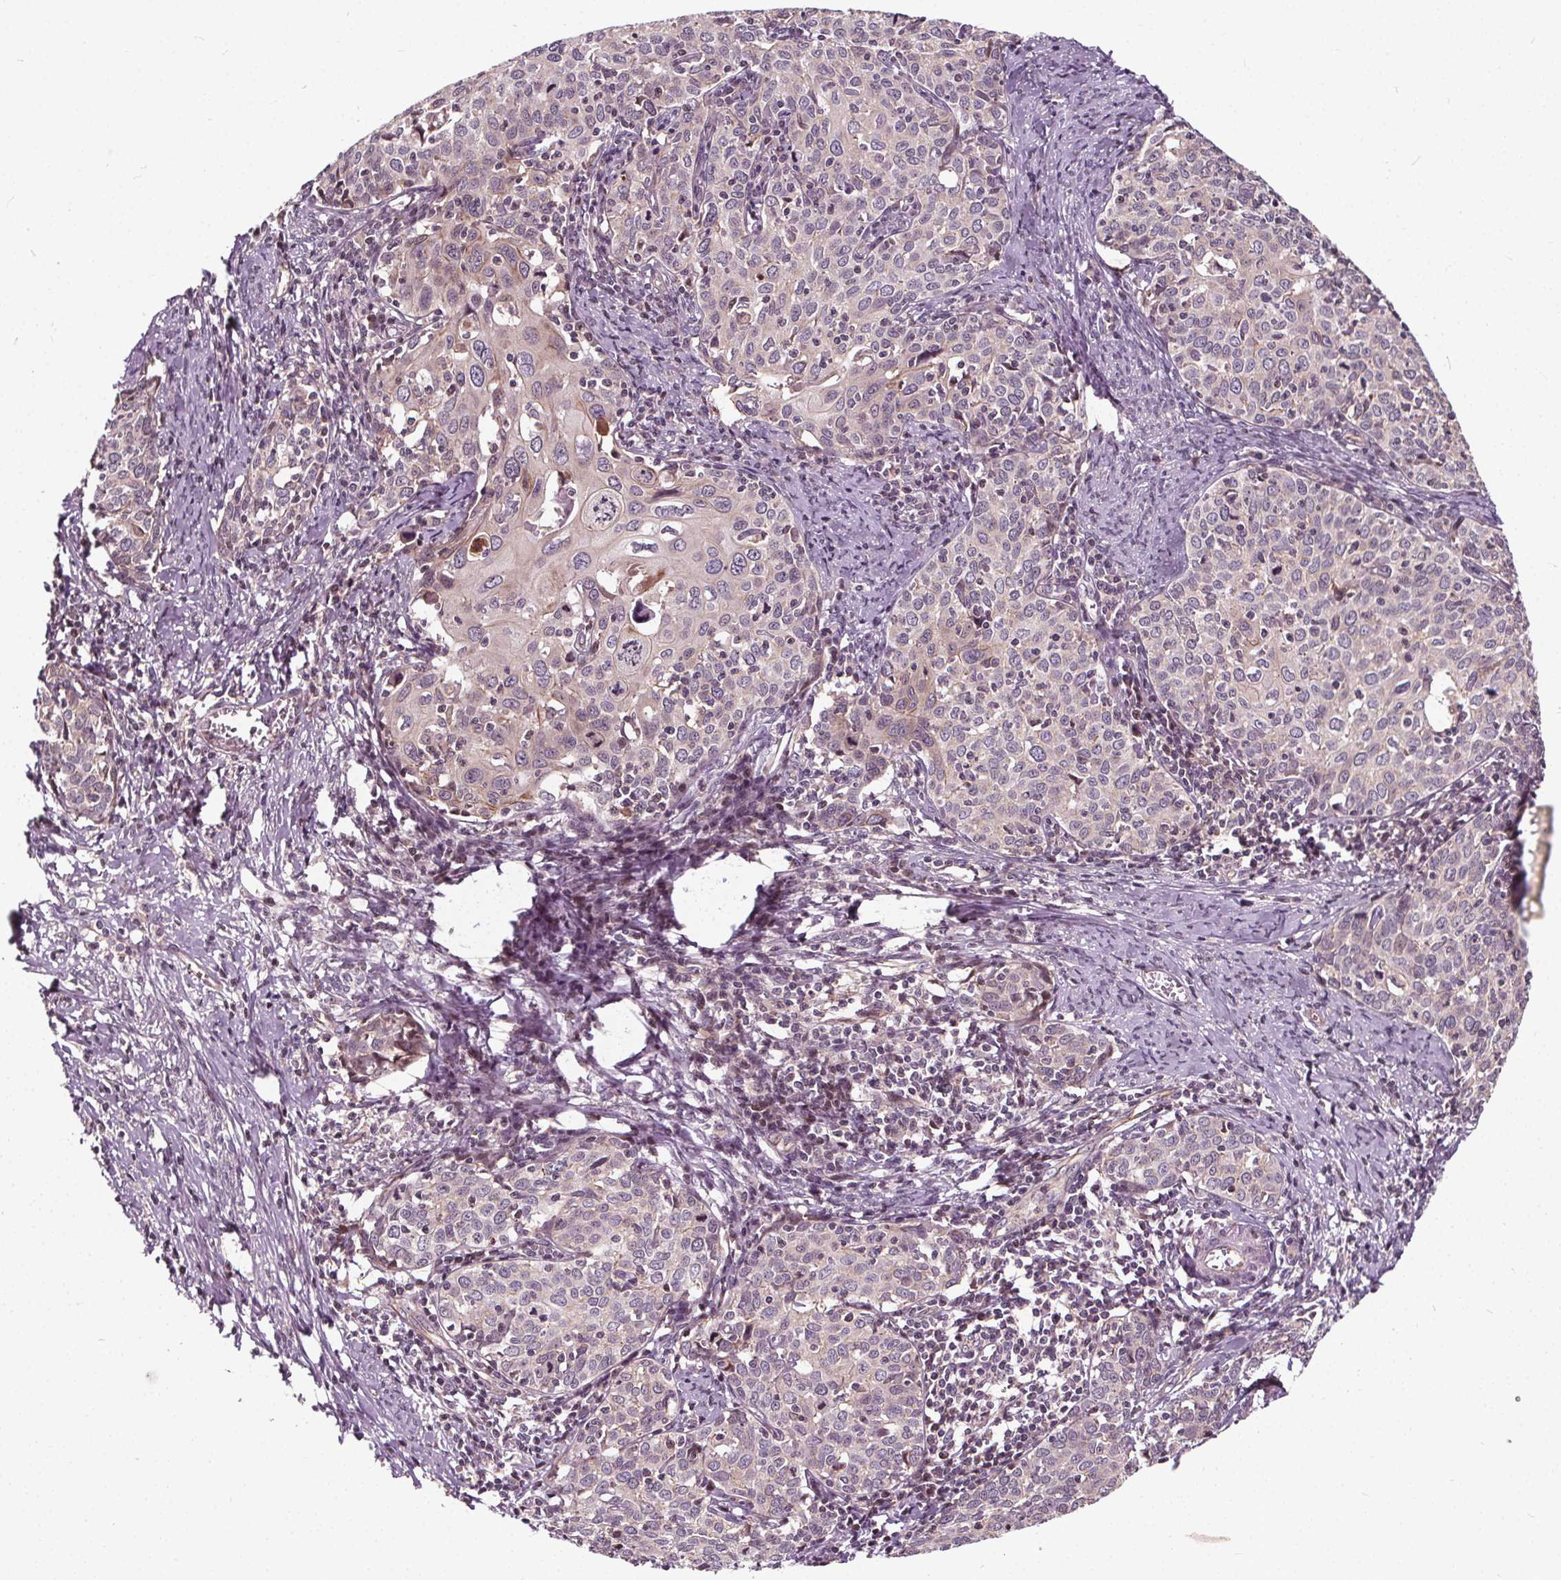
{"staining": {"intensity": "negative", "quantity": "none", "location": "none"}, "tissue": "cervical cancer", "cell_type": "Tumor cells", "image_type": "cancer", "snomed": [{"axis": "morphology", "description": "Squamous cell carcinoma, NOS"}, {"axis": "topography", "description": "Cervix"}], "caption": "Tumor cells show no significant staining in cervical cancer (squamous cell carcinoma).", "gene": "INPP5E", "patient": {"sex": "female", "age": 62}}